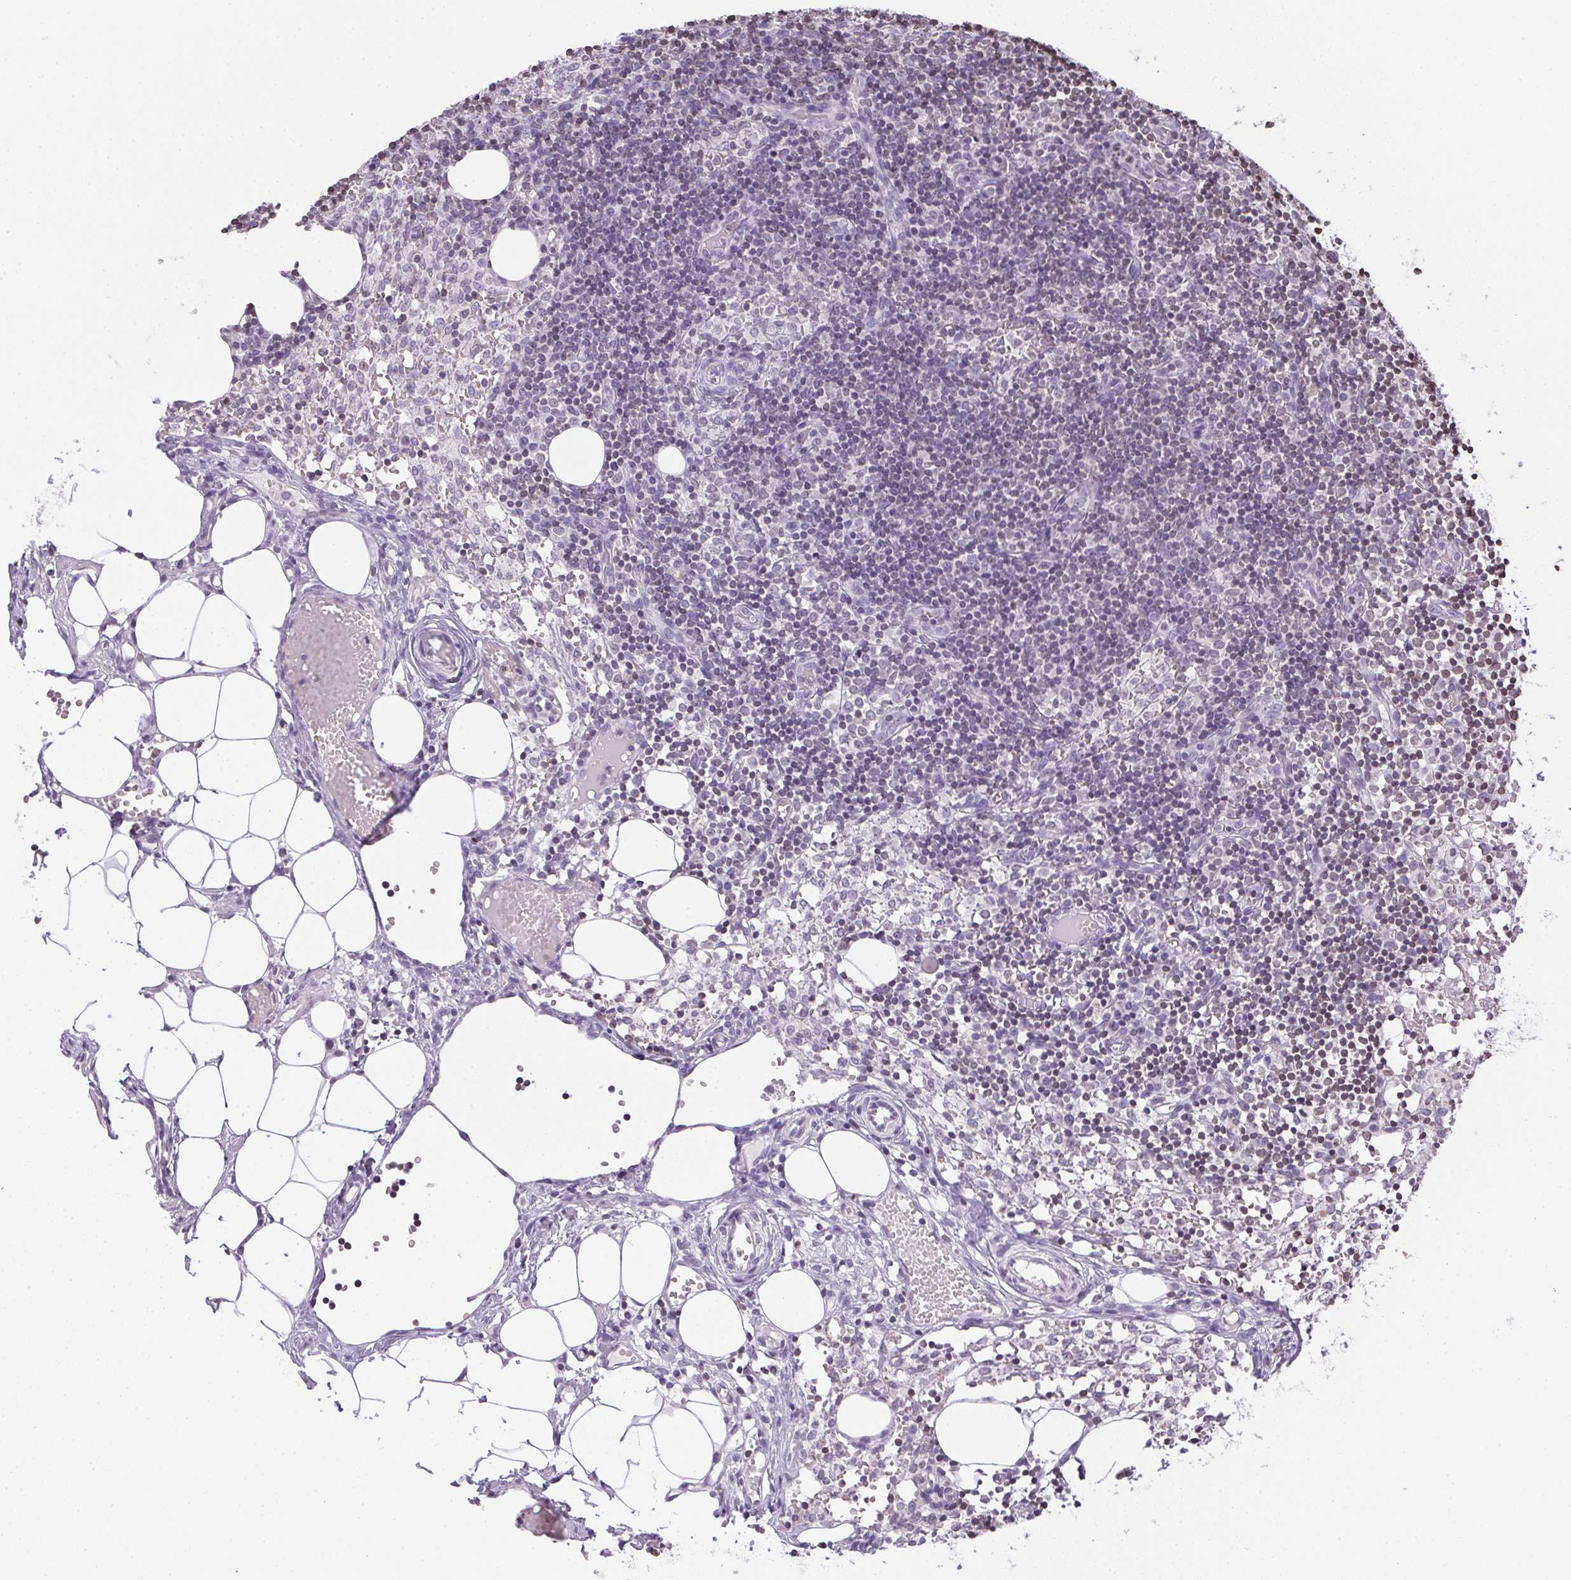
{"staining": {"intensity": "negative", "quantity": "none", "location": "none"}, "tissue": "lymph node", "cell_type": "Germinal center cells", "image_type": "normal", "snomed": [{"axis": "morphology", "description": "Normal tissue, NOS"}, {"axis": "topography", "description": "Lymph node"}], "caption": "The immunohistochemistry micrograph has no significant staining in germinal center cells of lymph node. (DAB immunohistochemistry (IHC), high magnification).", "gene": "PRL", "patient": {"sex": "female", "age": 41}}